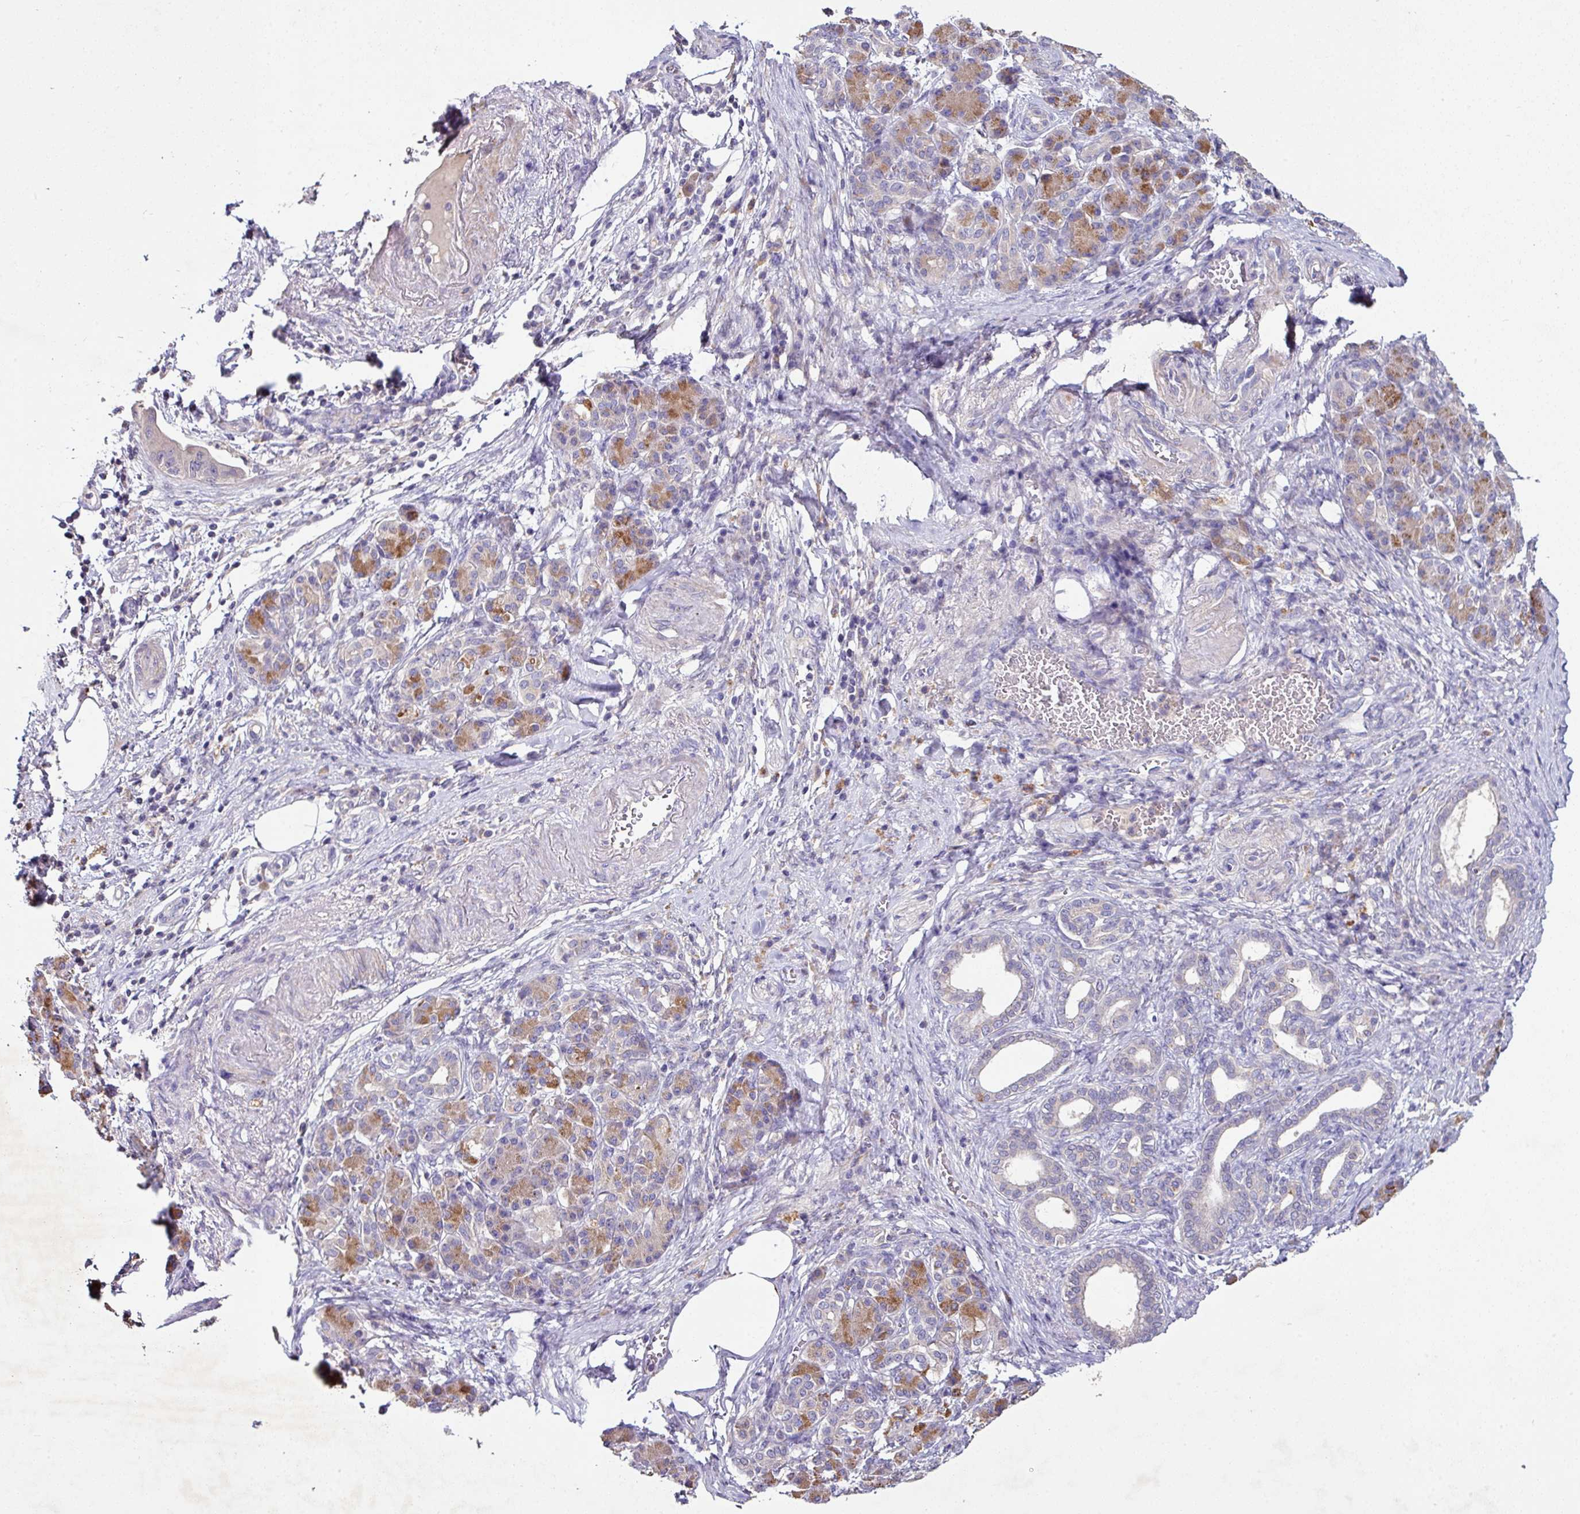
{"staining": {"intensity": "negative", "quantity": "none", "location": "none"}, "tissue": "pancreatic cancer", "cell_type": "Tumor cells", "image_type": "cancer", "snomed": [{"axis": "morphology", "description": "Adenocarcinoma, NOS"}, {"axis": "topography", "description": "Pancreas"}], "caption": "Micrograph shows no protein expression in tumor cells of pancreatic cancer tissue.", "gene": "AEBP2", "patient": {"sex": "female", "age": 55}}